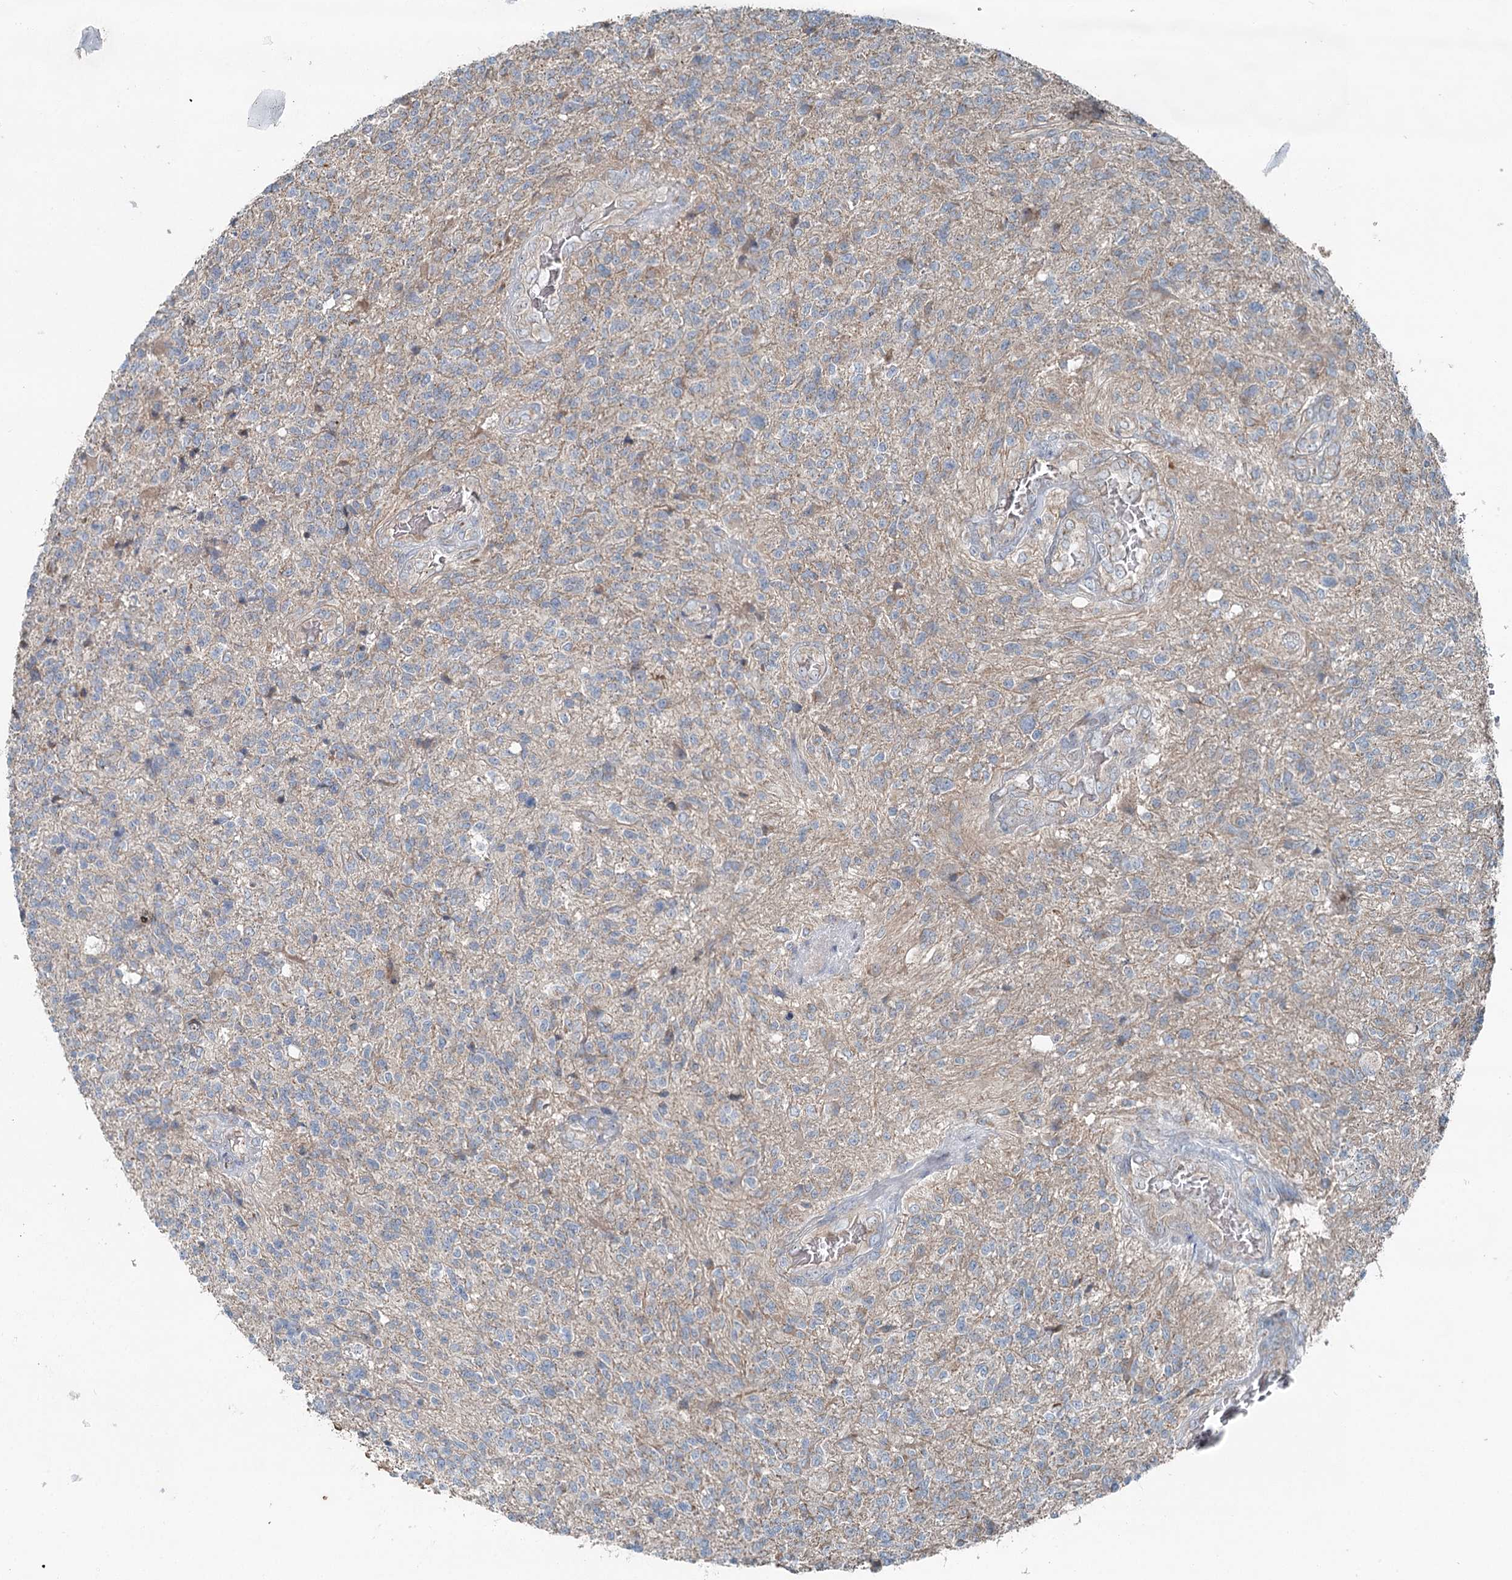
{"staining": {"intensity": "negative", "quantity": "none", "location": "none"}, "tissue": "glioma", "cell_type": "Tumor cells", "image_type": "cancer", "snomed": [{"axis": "morphology", "description": "Glioma, malignant, High grade"}, {"axis": "topography", "description": "Brain"}], "caption": "High magnification brightfield microscopy of high-grade glioma (malignant) stained with DAB (brown) and counterstained with hematoxylin (blue): tumor cells show no significant expression.", "gene": "CHCHD5", "patient": {"sex": "male", "age": 56}}